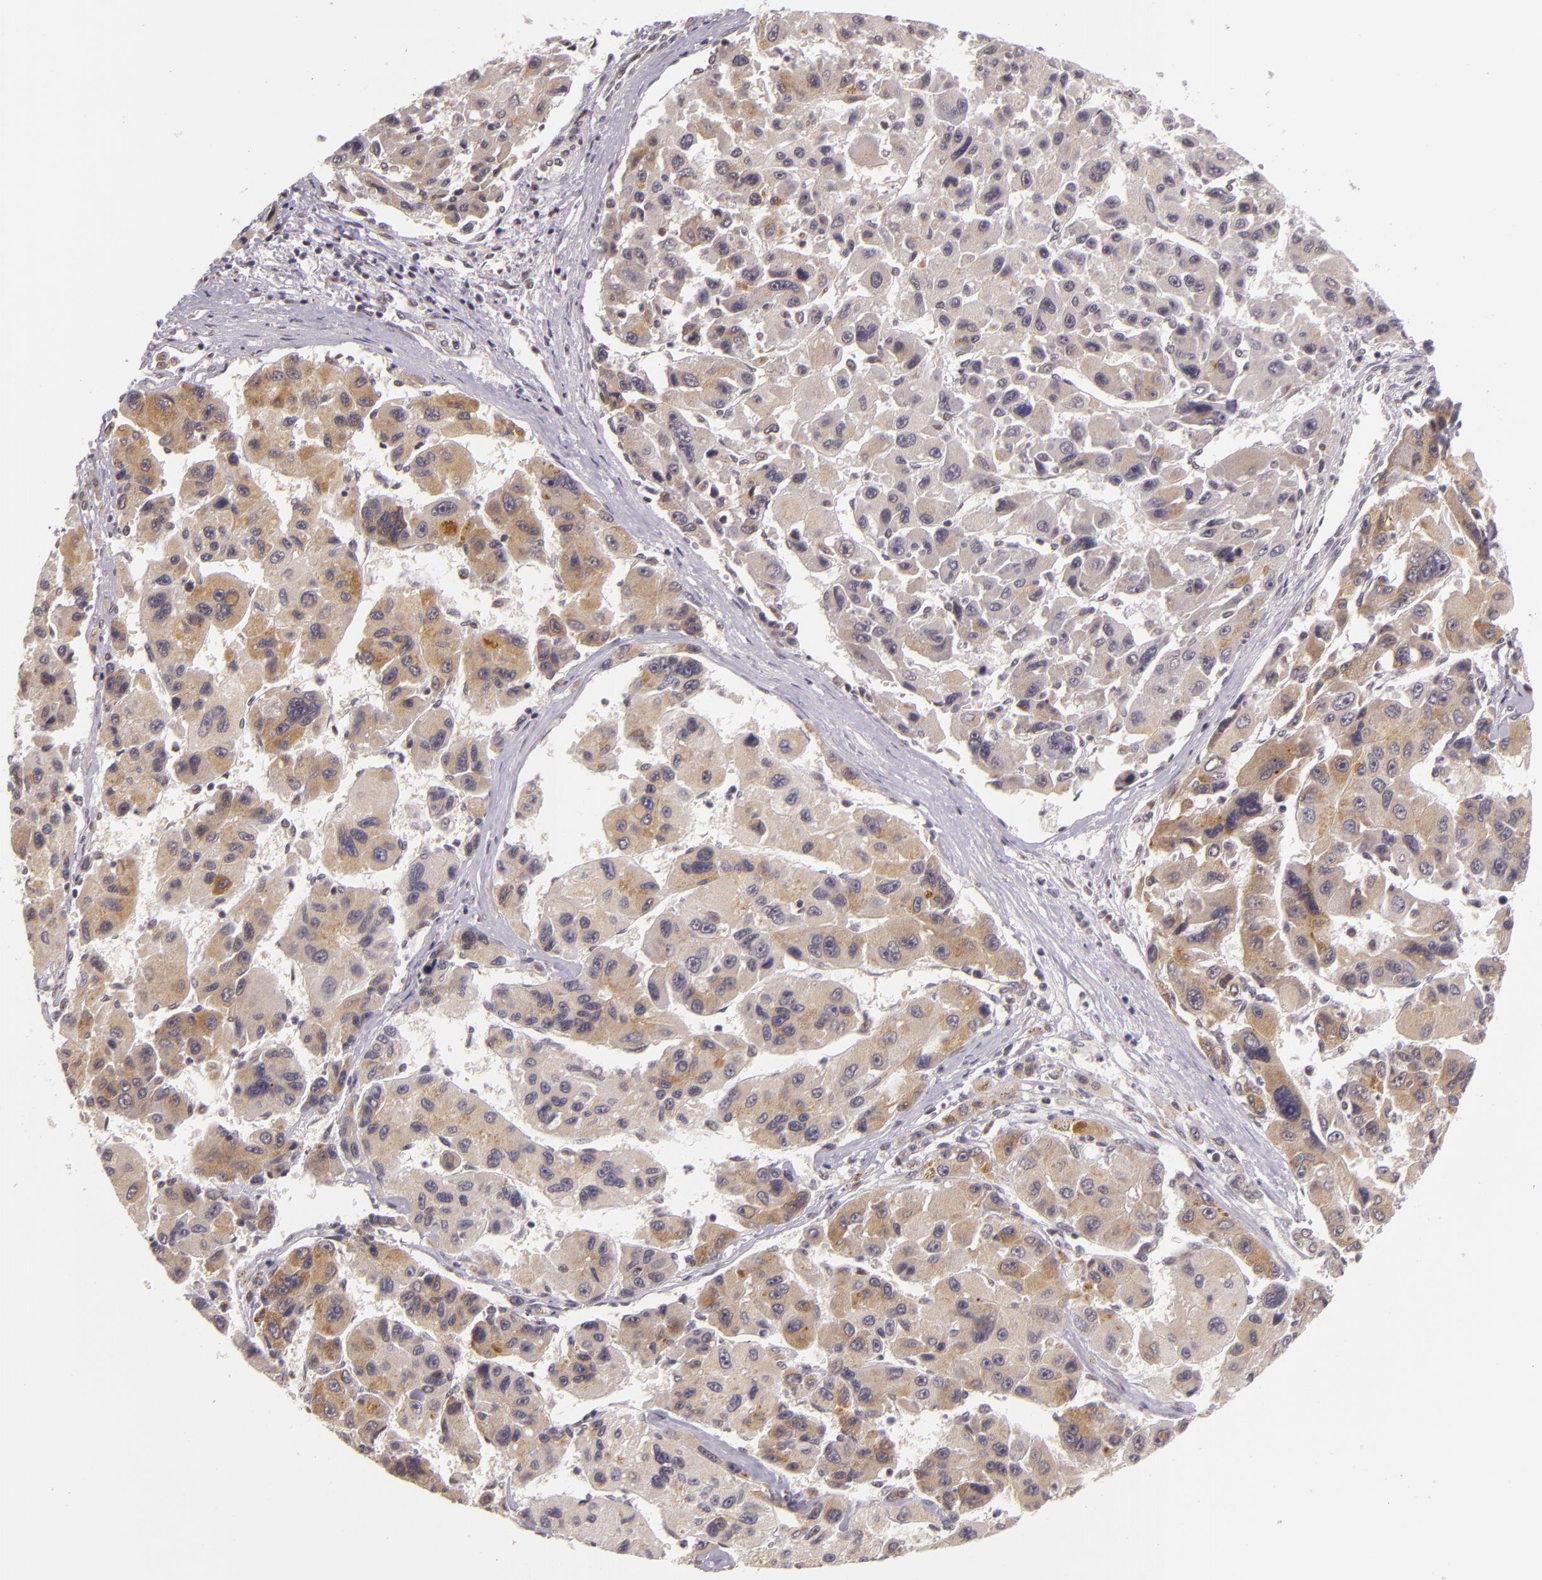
{"staining": {"intensity": "moderate", "quantity": "25%-75%", "location": "cytoplasmic/membranous"}, "tissue": "liver cancer", "cell_type": "Tumor cells", "image_type": "cancer", "snomed": [{"axis": "morphology", "description": "Carcinoma, Hepatocellular, NOS"}, {"axis": "topography", "description": "Liver"}], "caption": "Liver cancer stained for a protein (brown) shows moderate cytoplasmic/membranous positive positivity in about 25%-75% of tumor cells.", "gene": "ALX1", "patient": {"sex": "male", "age": 64}}